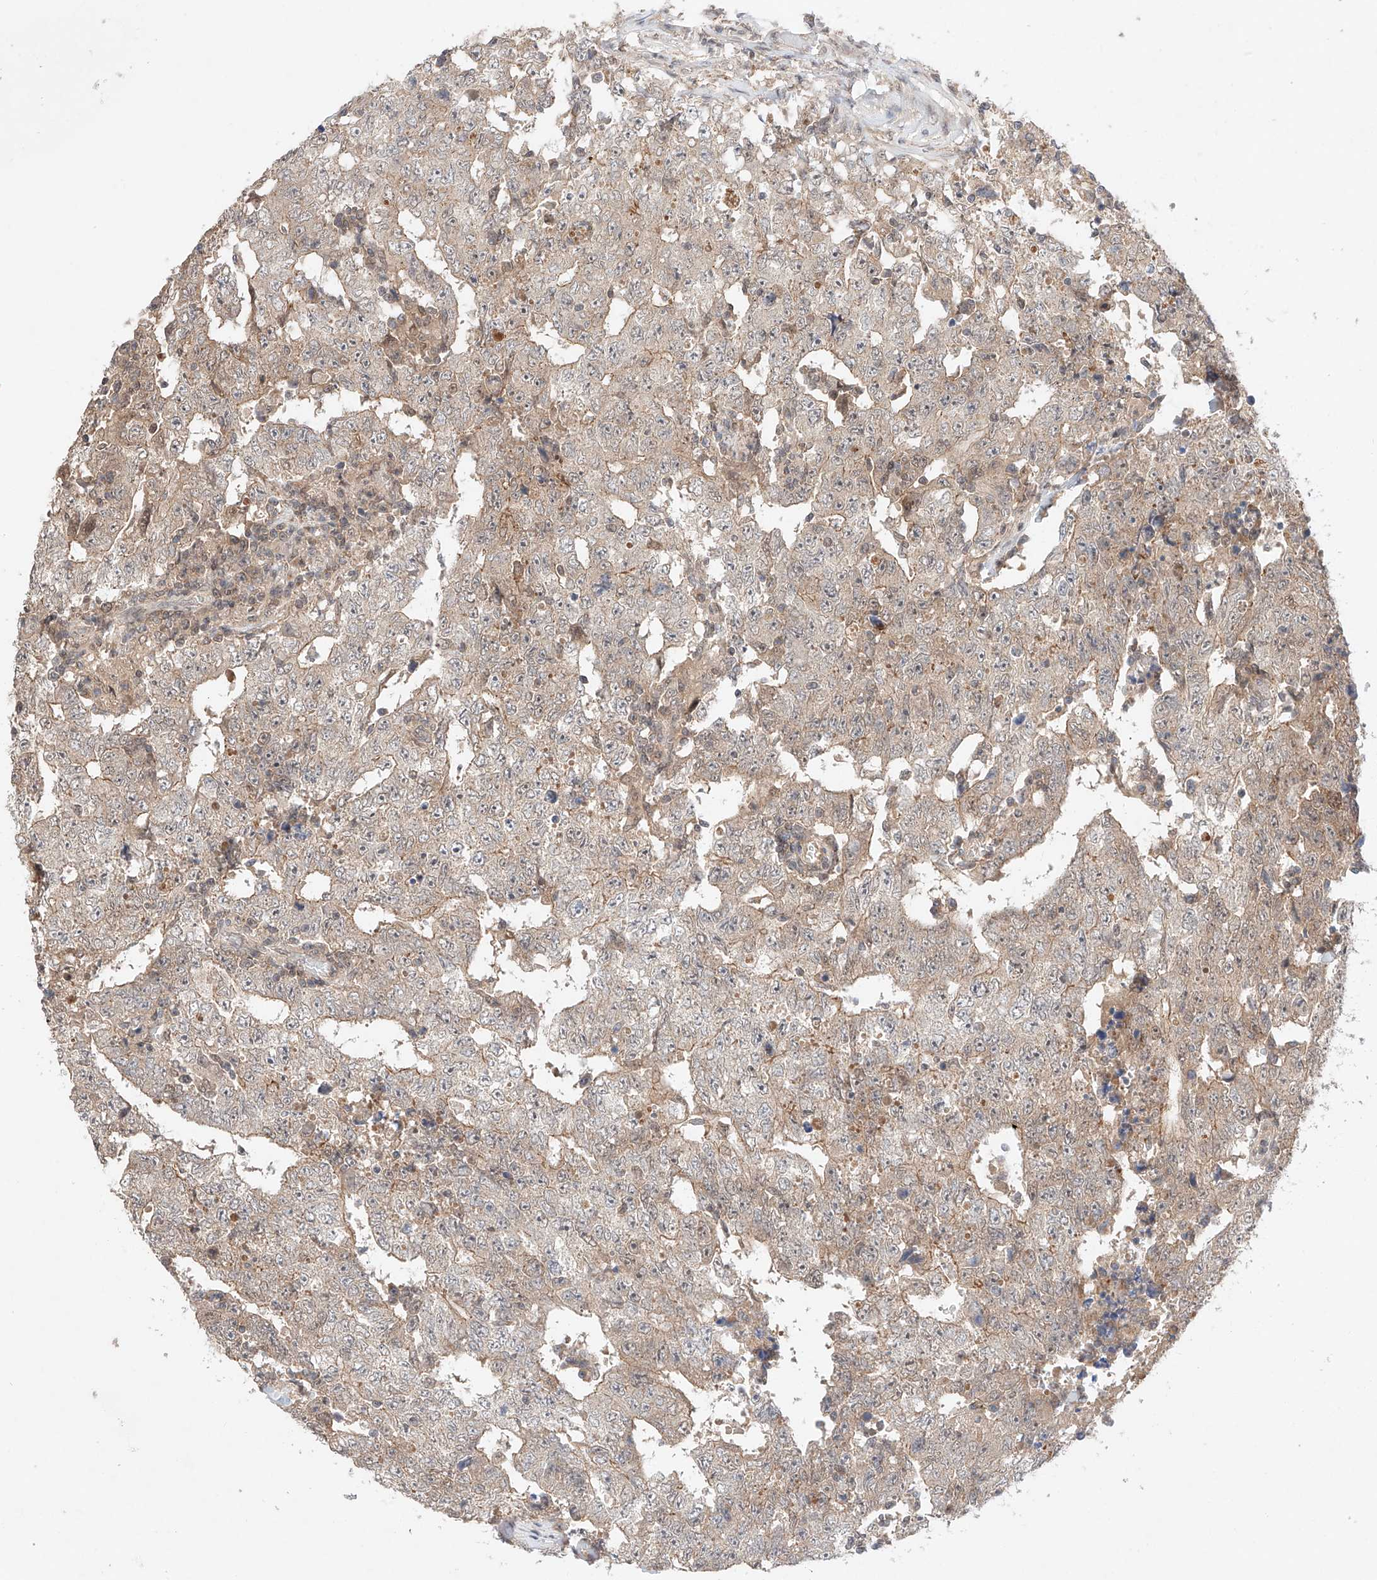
{"staining": {"intensity": "weak", "quantity": ">75%", "location": "cytoplasmic/membranous"}, "tissue": "testis cancer", "cell_type": "Tumor cells", "image_type": "cancer", "snomed": [{"axis": "morphology", "description": "Carcinoma, Embryonal, NOS"}, {"axis": "topography", "description": "Testis"}], "caption": "The image reveals immunohistochemical staining of testis cancer. There is weak cytoplasmic/membranous expression is present in approximately >75% of tumor cells.", "gene": "TSR2", "patient": {"sex": "male", "age": 26}}